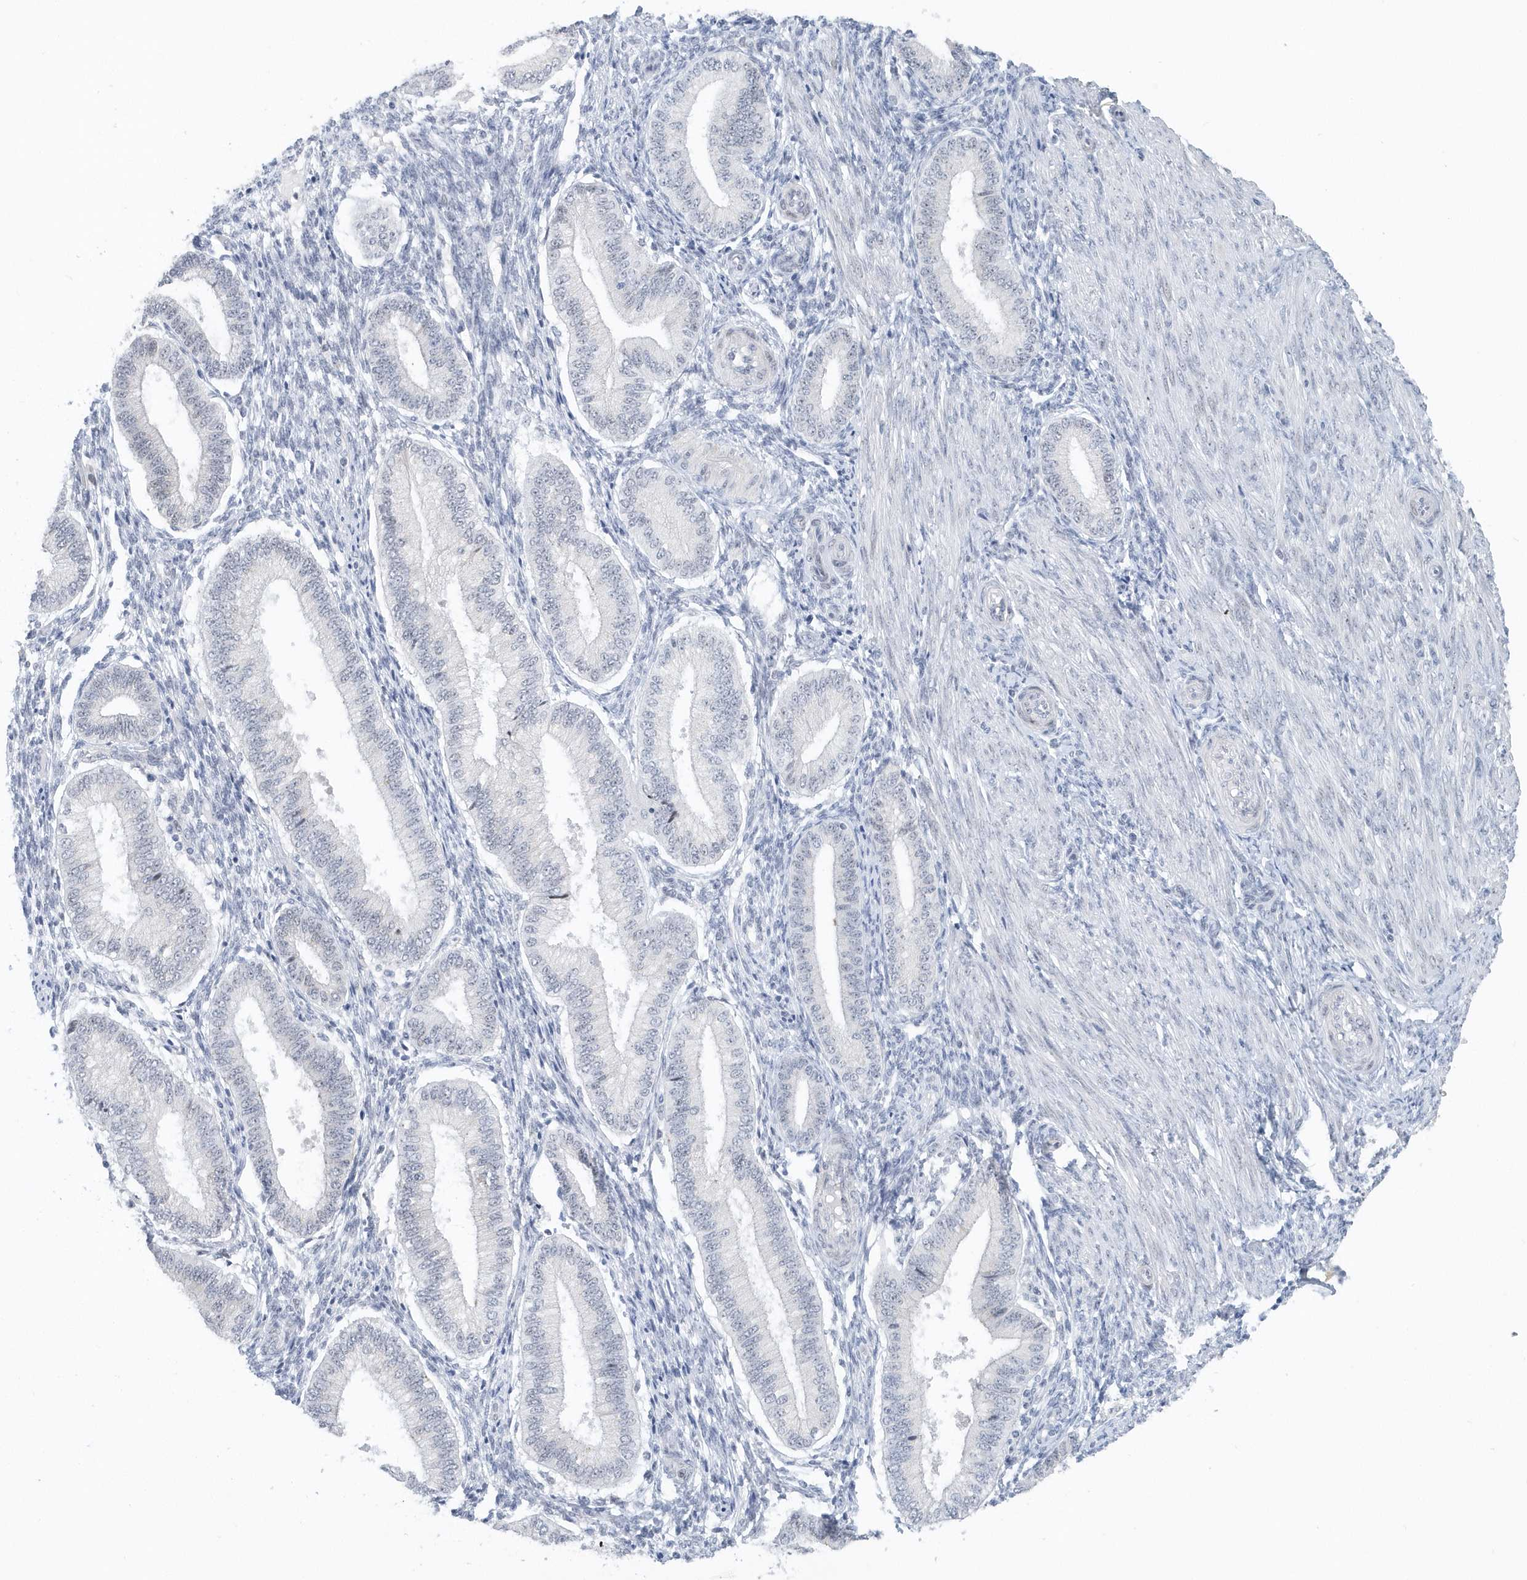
{"staining": {"intensity": "negative", "quantity": "none", "location": "none"}, "tissue": "endometrium", "cell_type": "Cells in endometrial stroma", "image_type": "normal", "snomed": [{"axis": "morphology", "description": "Normal tissue, NOS"}, {"axis": "topography", "description": "Endometrium"}], "caption": "This is an immunohistochemistry (IHC) photomicrograph of normal endometrium. There is no positivity in cells in endometrial stroma.", "gene": "RPF2", "patient": {"sex": "female", "age": 39}}